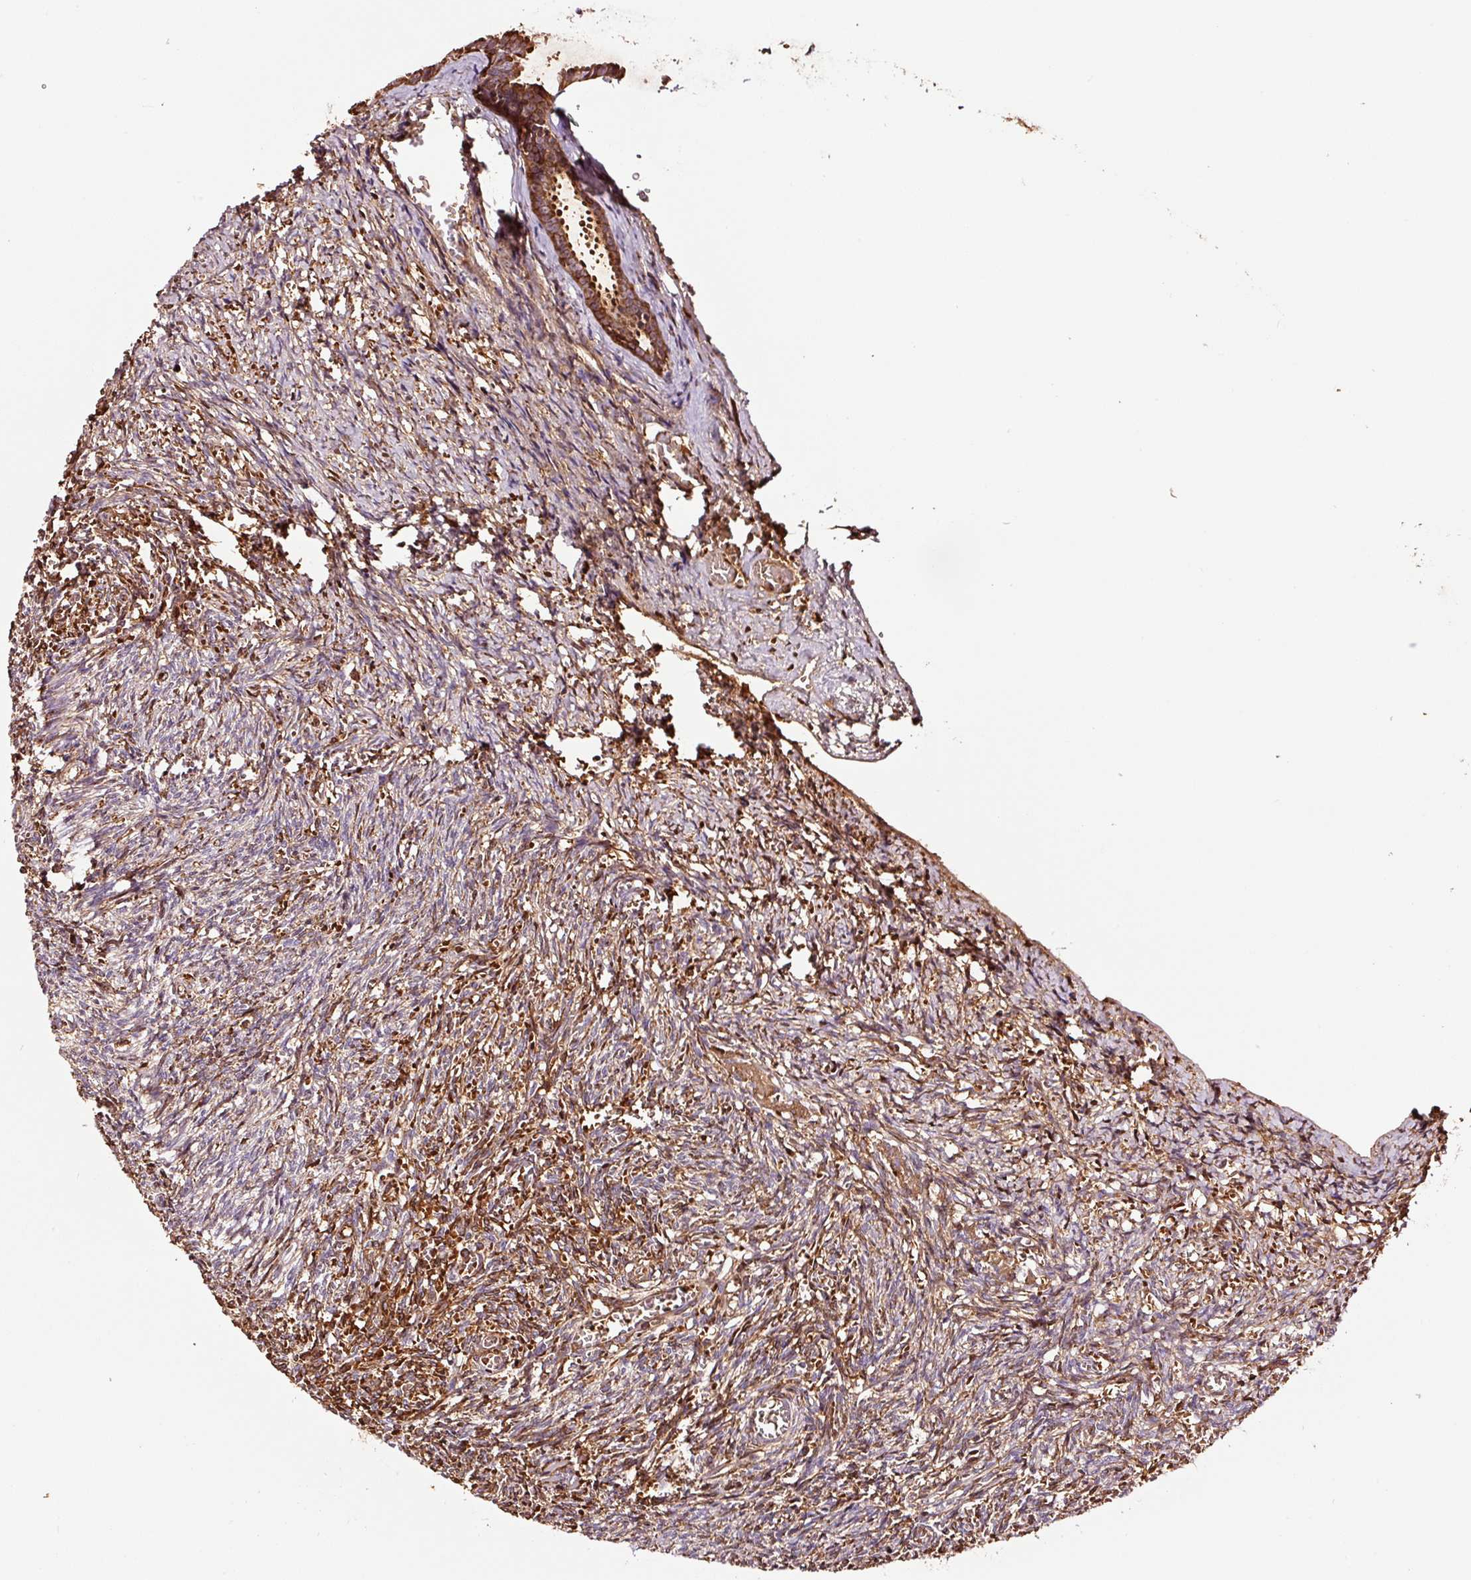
{"staining": {"intensity": "strong", "quantity": "<25%", "location": "cytoplasmic/membranous"}, "tissue": "ovary", "cell_type": "Ovarian stroma cells", "image_type": "normal", "snomed": [{"axis": "morphology", "description": "Normal tissue, NOS"}, {"axis": "topography", "description": "Ovary"}], "caption": "Ovarian stroma cells display medium levels of strong cytoplasmic/membranous expression in approximately <25% of cells in benign ovary.", "gene": "PGLYRP2", "patient": {"sex": "female", "age": 67}}